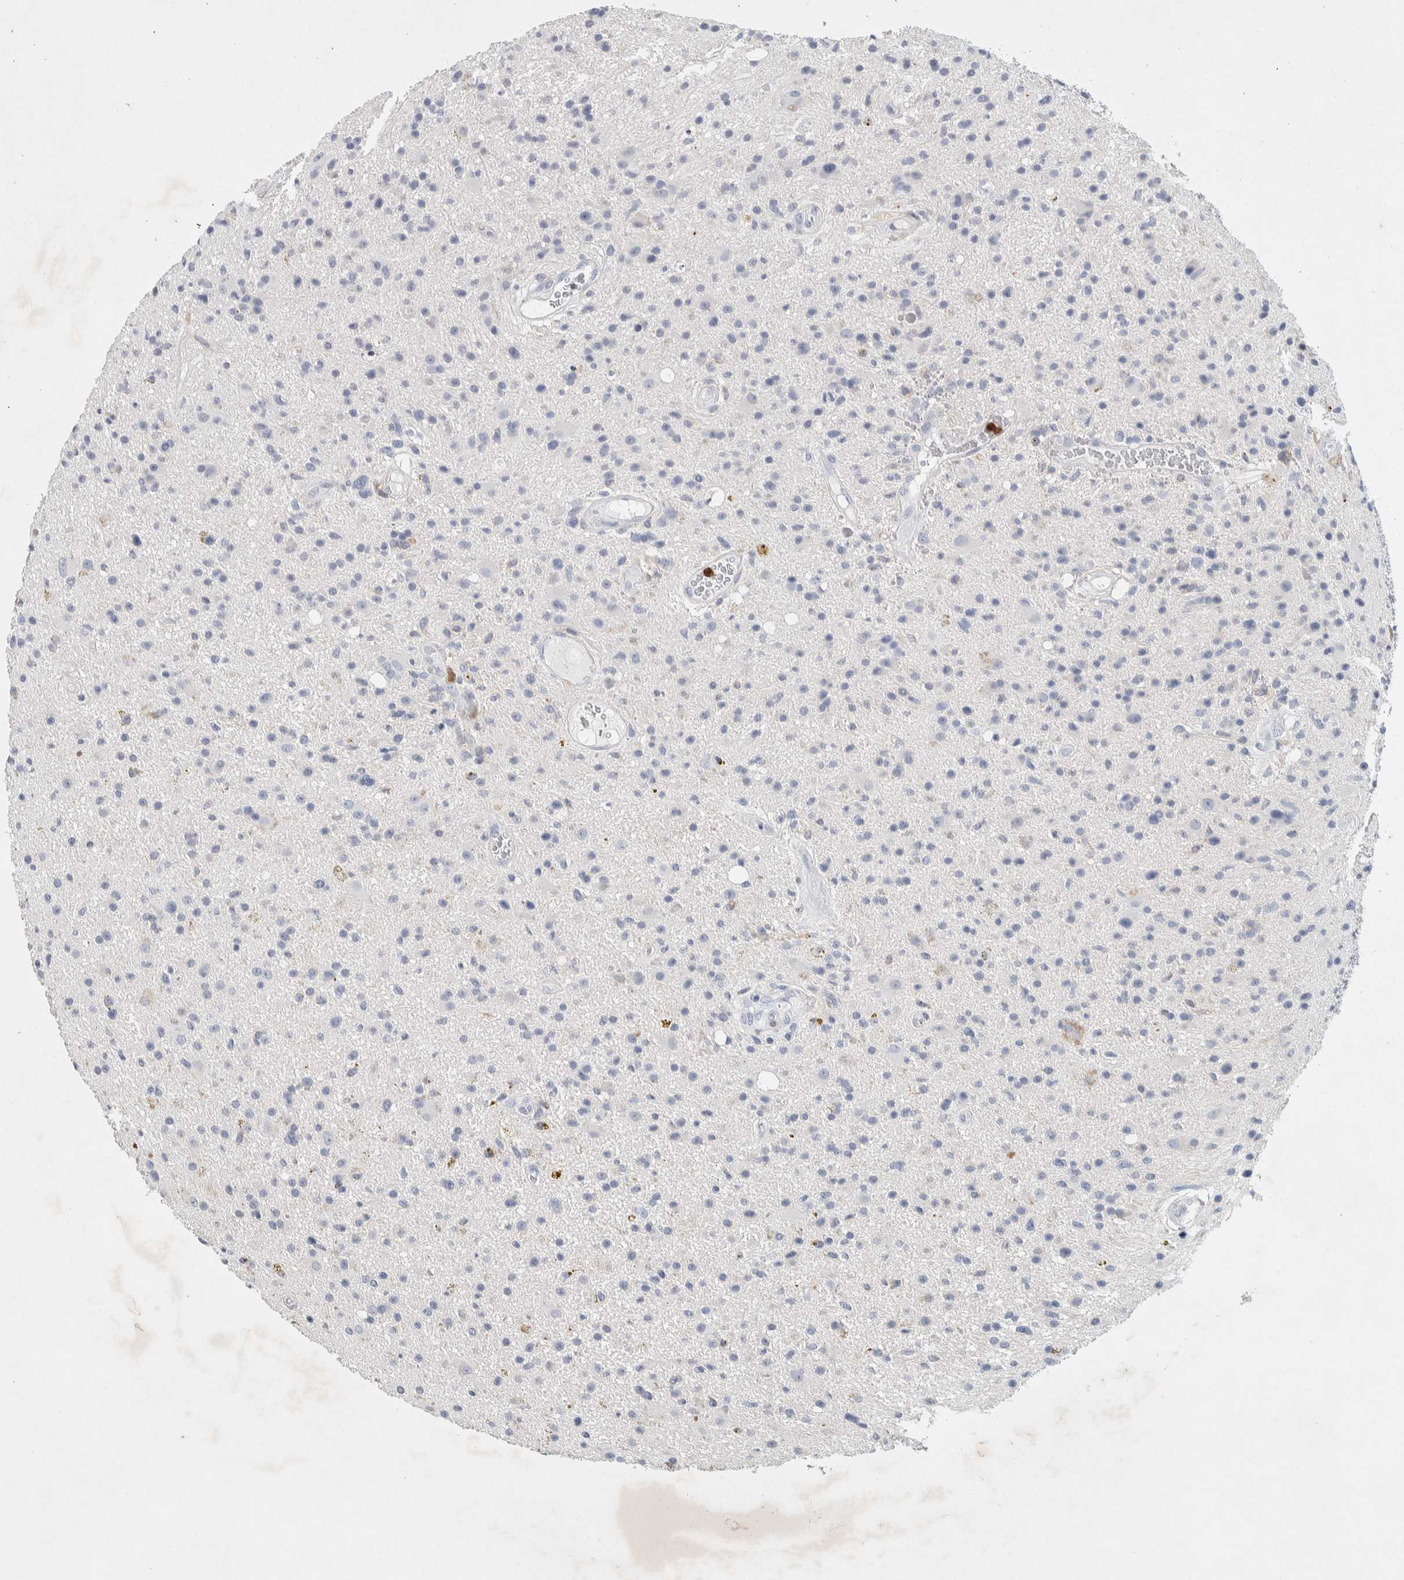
{"staining": {"intensity": "negative", "quantity": "none", "location": "none"}, "tissue": "glioma", "cell_type": "Tumor cells", "image_type": "cancer", "snomed": [{"axis": "morphology", "description": "Glioma, malignant, High grade"}, {"axis": "topography", "description": "Brain"}], "caption": "Immunohistochemical staining of malignant high-grade glioma reveals no significant staining in tumor cells.", "gene": "NCF2", "patient": {"sex": "male", "age": 33}}